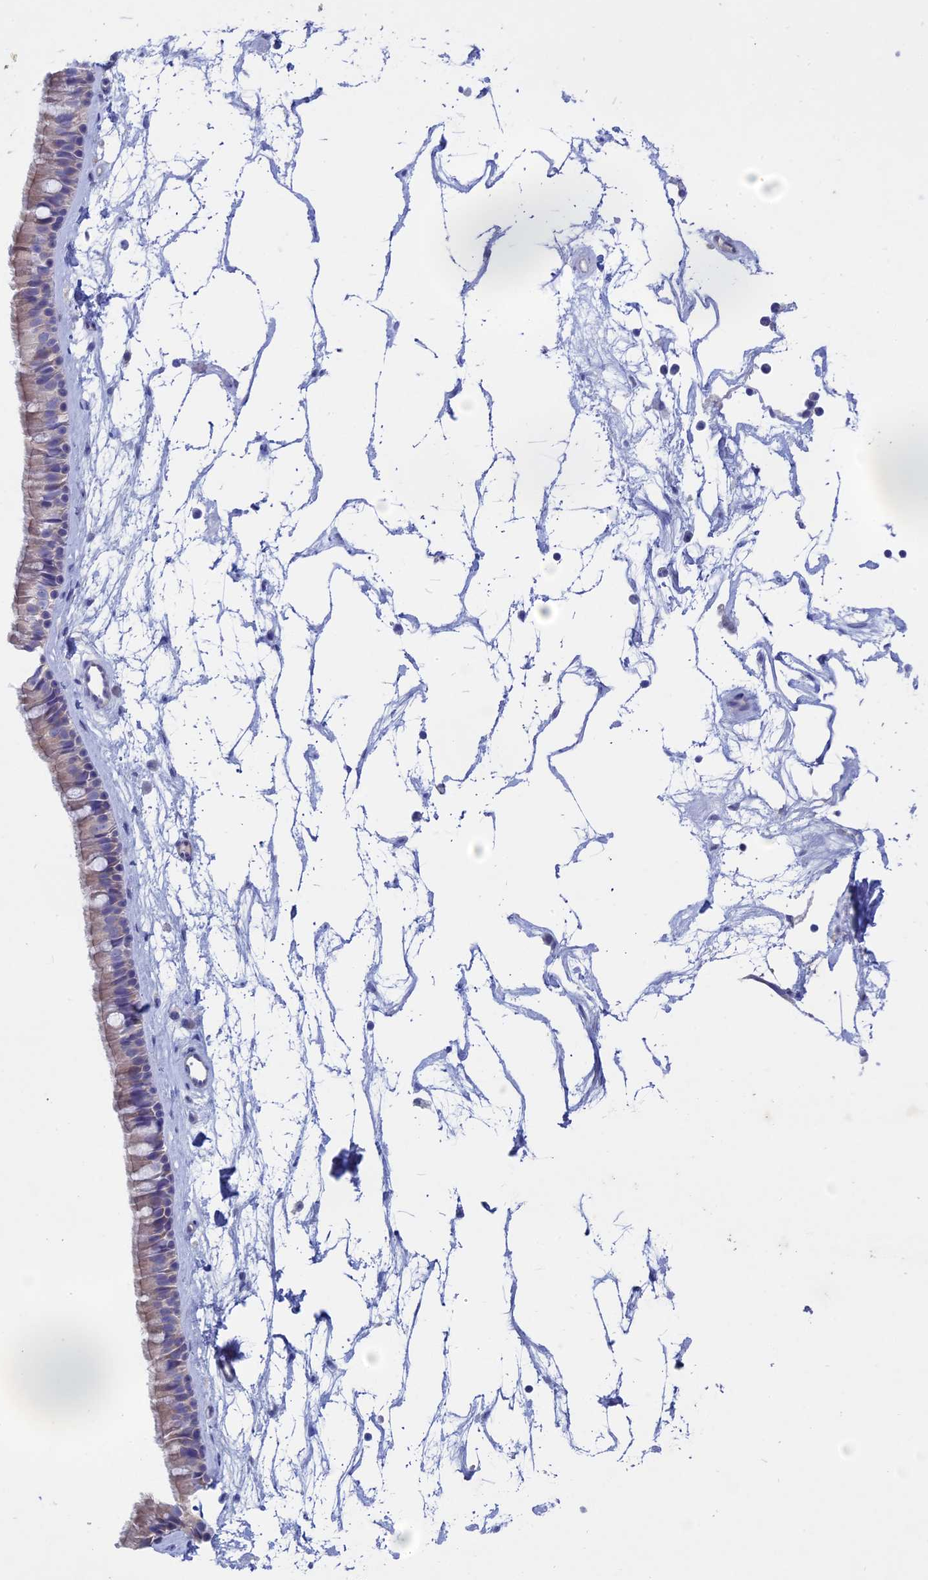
{"staining": {"intensity": "negative", "quantity": "none", "location": "none"}, "tissue": "nasopharynx", "cell_type": "Respiratory epithelial cells", "image_type": "normal", "snomed": [{"axis": "morphology", "description": "Normal tissue, NOS"}, {"axis": "topography", "description": "Nasopharynx"}], "caption": "An IHC micrograph of unremarkable nasopharynx is shown. There is no staining in respiratory epithelial cells of nasopharynx. (DAB immunohistochemistry visualized using brightfield microscopy, high magnification).", "gene": "BTBD19", "patient": {"sex": "male", "age": 64}}